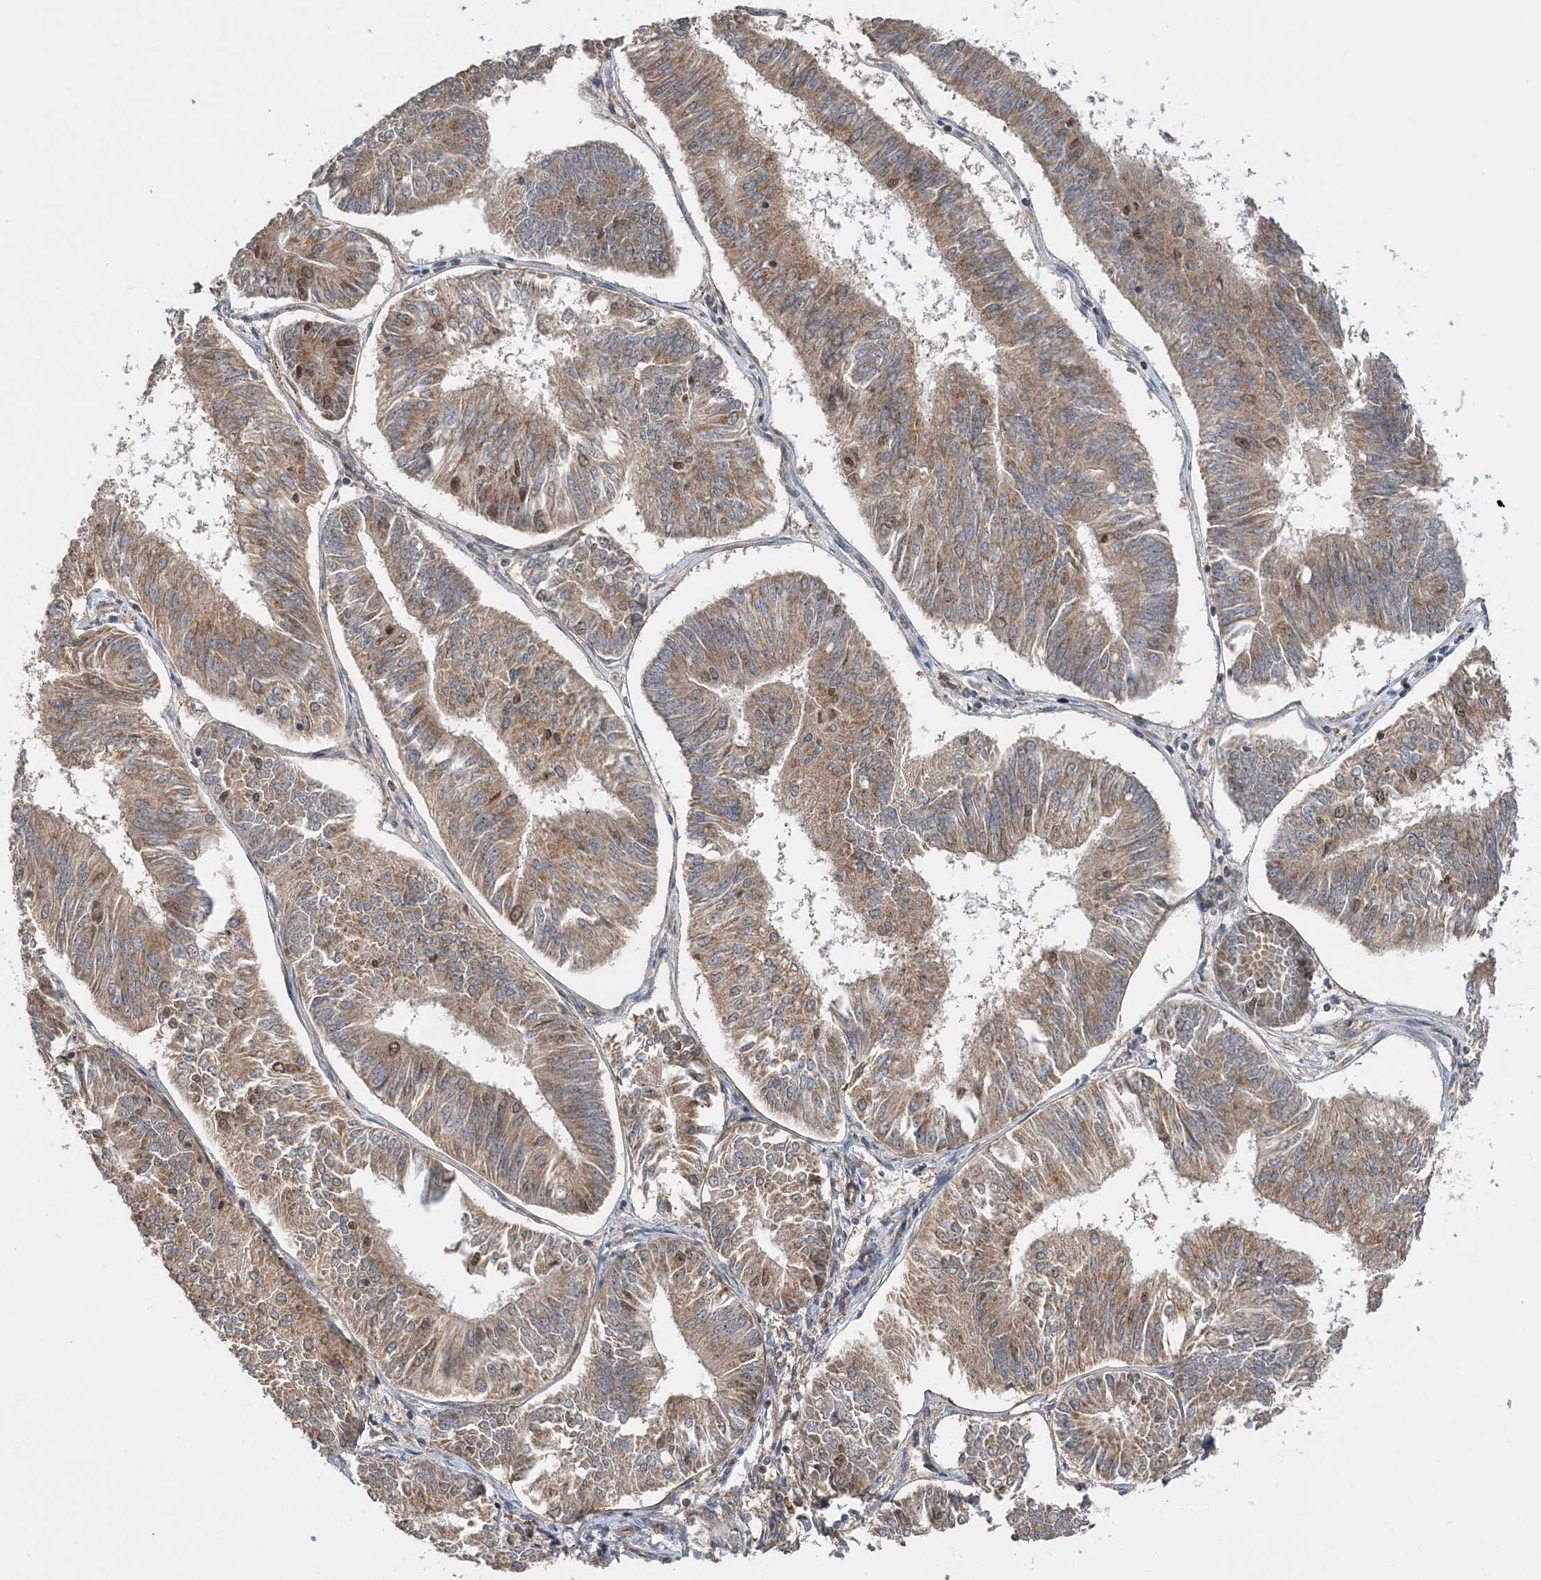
{"staining": {"intensity": "moderate", "quantity": ">75%", "location": "cytoplasmic/membranous"}, "tissue": "endometrial cancer", "cell_type": "Tumor cells", "image_type": "cancer", "snomed": [{"axis": "morphology", "description": "Adenocarcinoma, NOS"}, {"axis": "topography", "description": "Endometrium"}], "caption": "IHC staining of endometrial cancer (adenocarcinoma), which exhibits medium levels of moderate cytoplasmic/membranous staining in about >75% of tumor cells indicating moderate cytoplasmic/membranous protein positivity. The staining was performed using DAB (brown) for protein detection and nuclei were counterstained in hematoxylin (blue).", "gene": "KIF4A", "patient": {"sex": "female", "age": 58}}